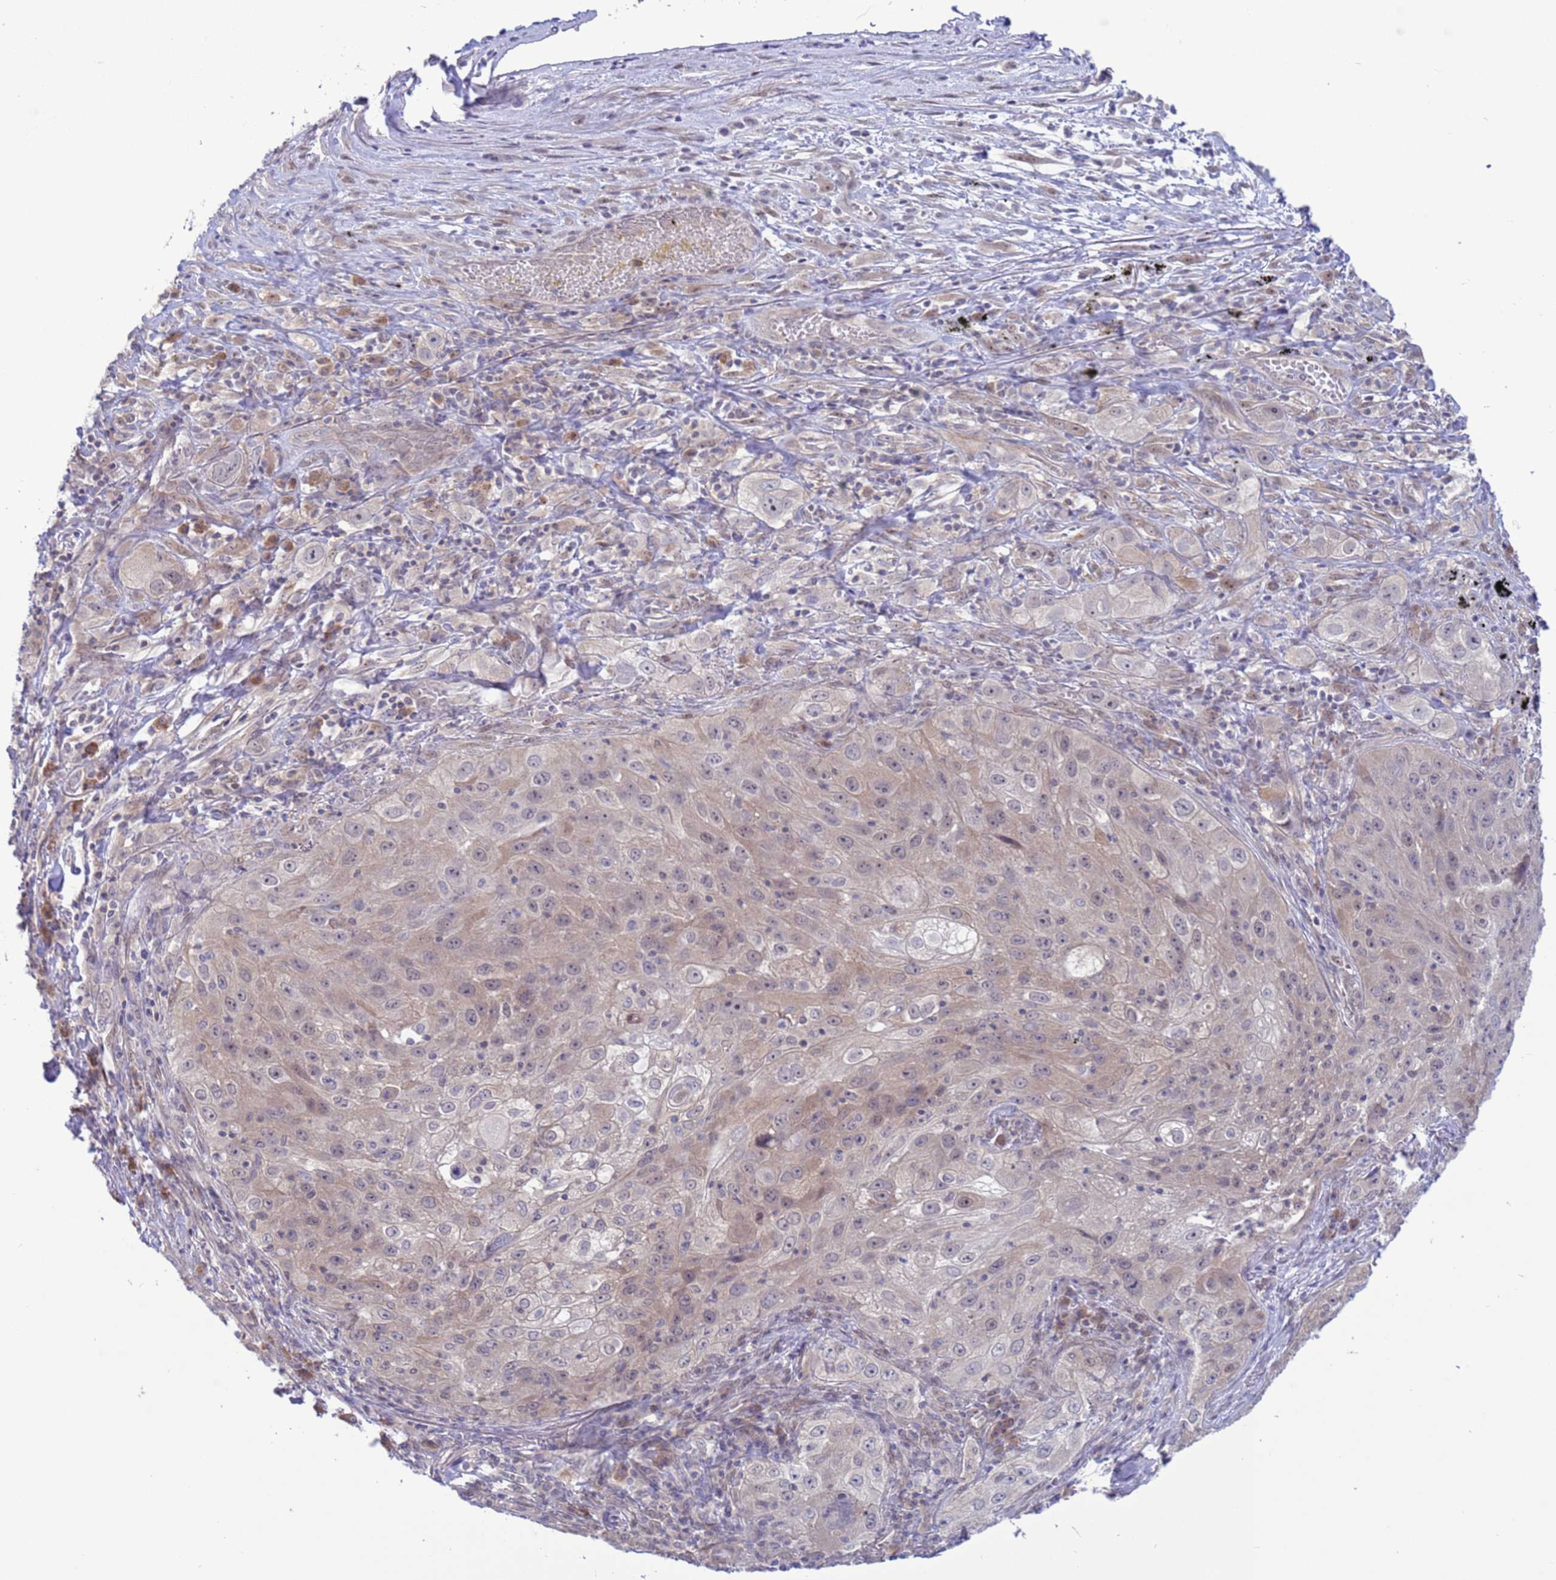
{"staining": {"intensity": "weak", "quantity": "25%-75%", "location": "cytoplasmic/membranous"}, "tissue": "lung cancer", "cell_type": "Tumor cells", "image_type": "cancer", "snomed": [{"axis": "morphology", "description": "Squamous cell carcinoma, NOS"}, {"axis": "topography", "description": "Lung"}], "caption": "A brown stain shows weak cytoplasmic/membranous positivity of a protein in human squamous cell carcinoma (lung) tumor cells.", "gene": "ZNF461", "patient": {"sex": "female", "age": 69}}